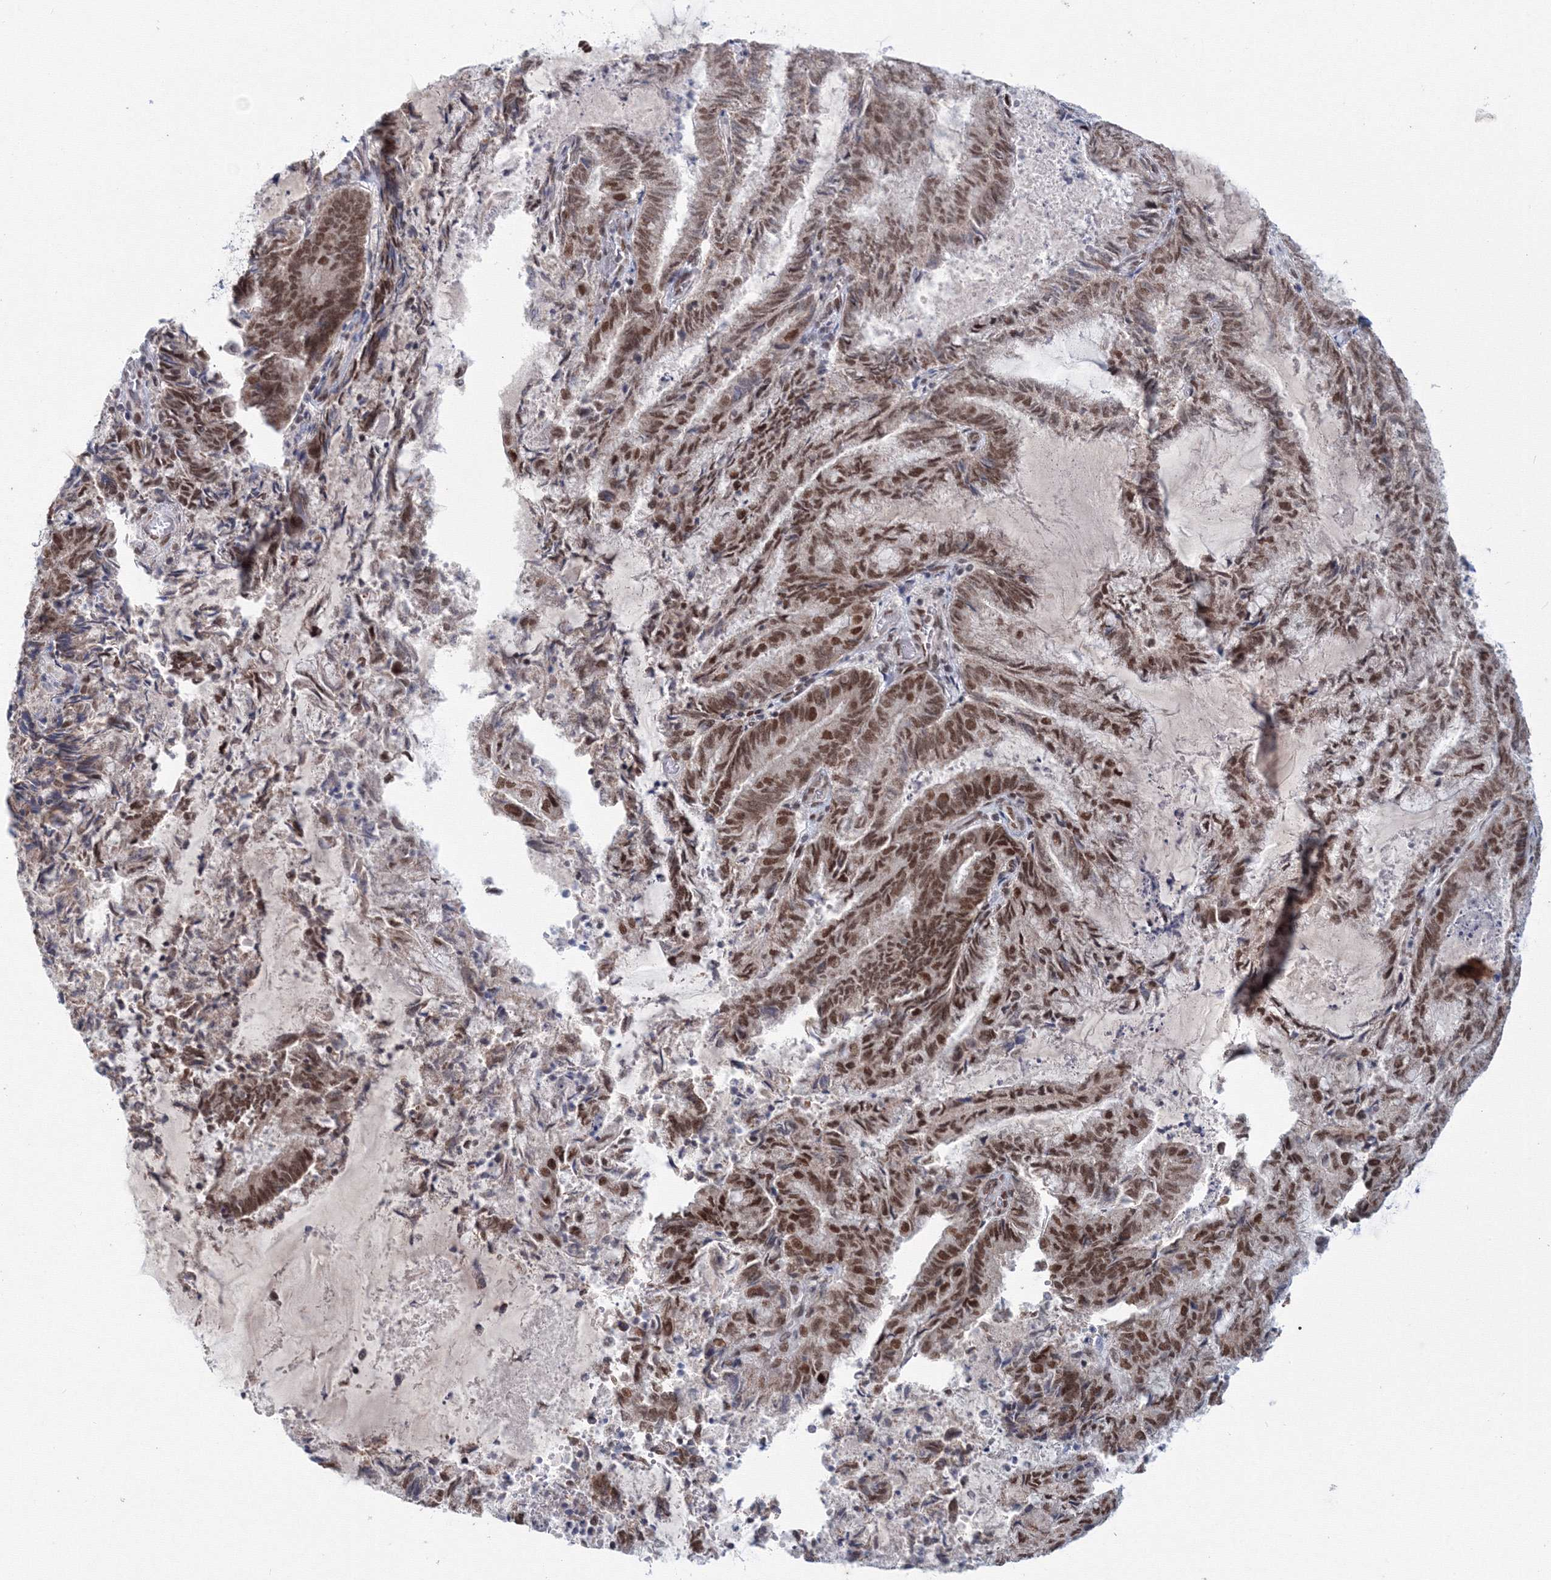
{"staining": {"intensity": "moderate", "quantity": ">75%", "location": "nuclear"}, "tissue": "endometrial cancer", "cell_type": "Tumor cells", "image_type": "cancer", "snomed": [{"axis": "morphology", "description": "Adenocarcinoma, NOS"}, {"axis": "topography", "description": "Endometrium"}], "caption": "A brown stain shows moderate nuclear expression of a protein in adenocarcinoma (endometrial) tumor cells.", "gene": "SF3B6", "patient": {"sex": "female", "age": 80}}